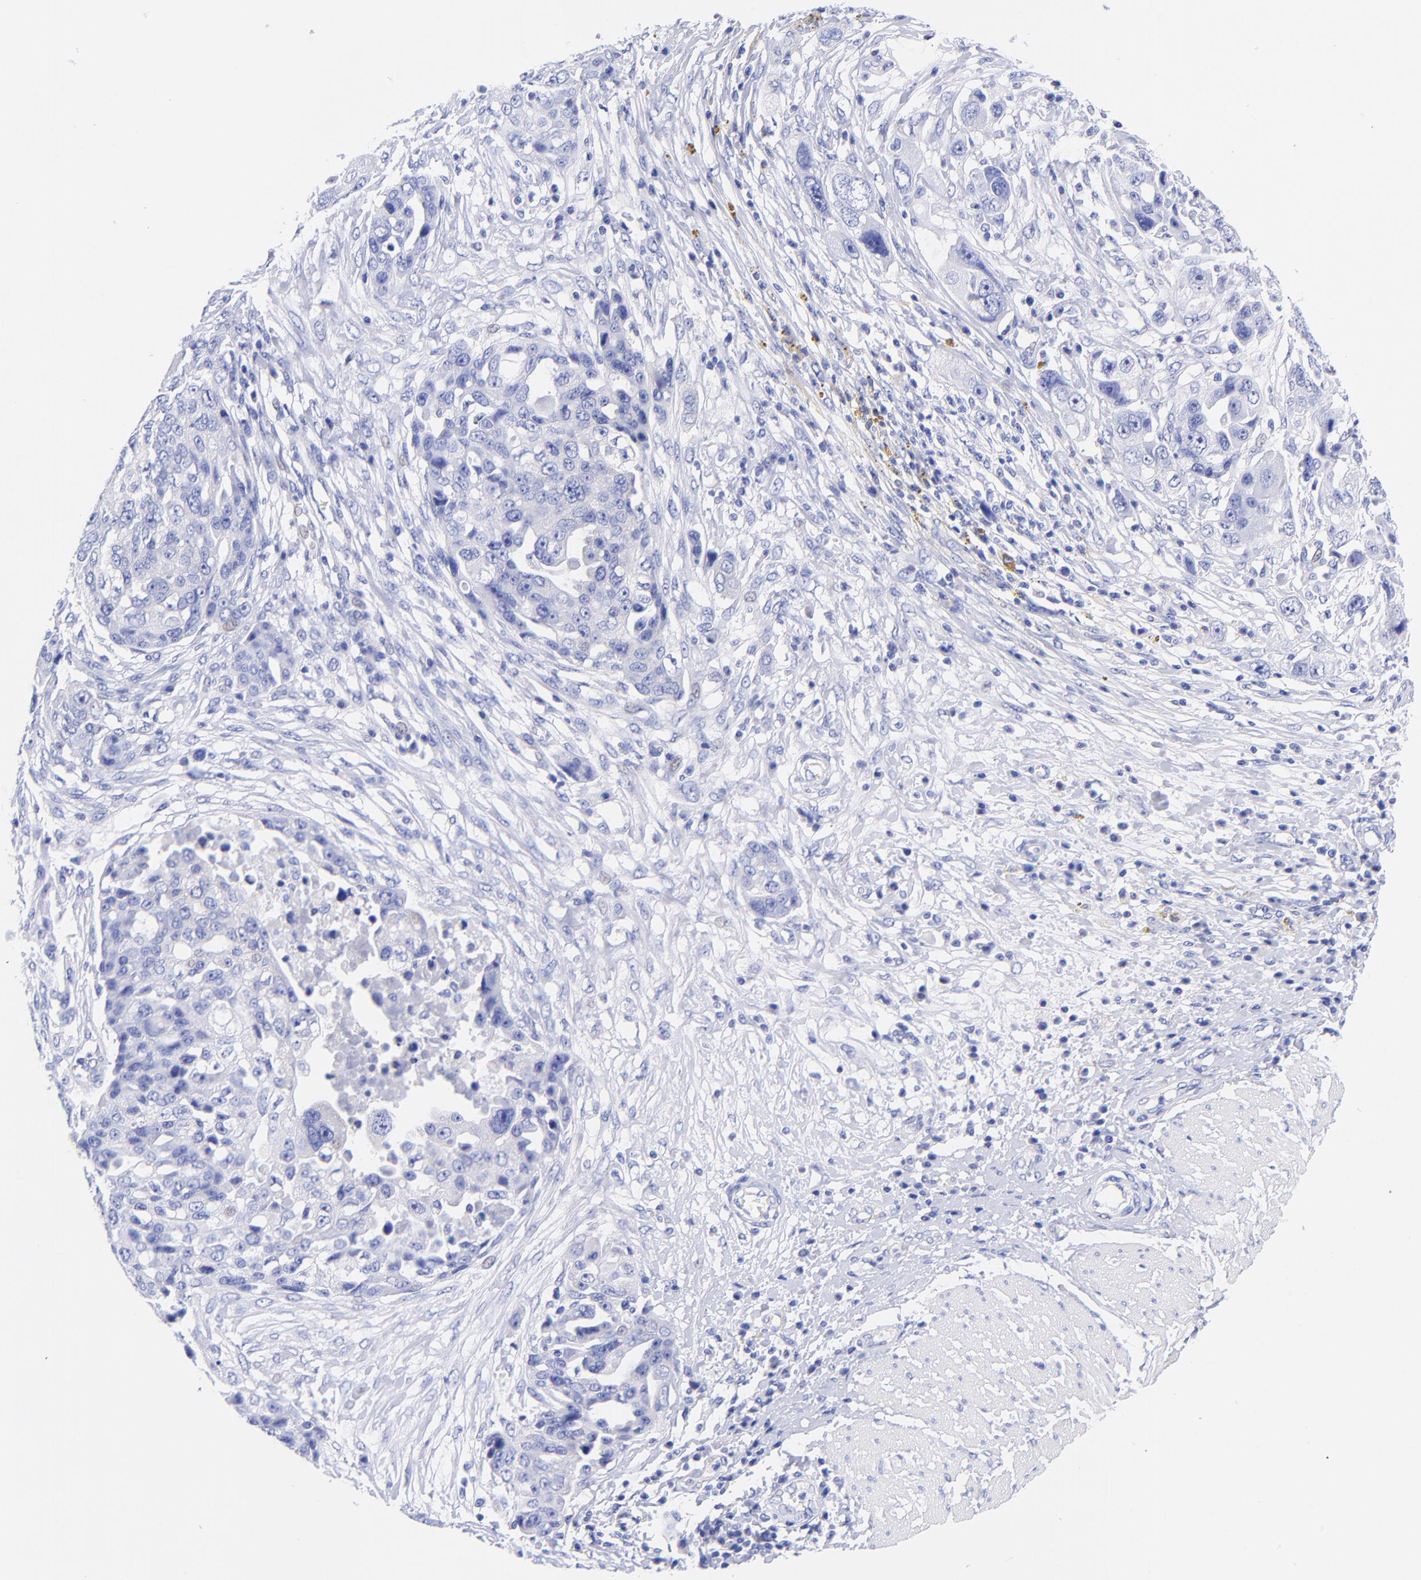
{"staining": {"intensity": "negative", "quantity": "none", "location": "none"}, "tissue": "ovarian cancer", "cell_type": "Tumor cells", "image_type": "cancer", "snomed": [{"axis": "morphology", "description": "Carcinoma, endometroid"}, {"axis": "topography", "description": "Ovary"}], "caption": "This is an immunohistochemistry (IHC) image of human ovarian endometroid carcinoma. There is no expression in tumor cells.", "gene": "GPHN", "patient": {"sex": "female", "age": 75}}